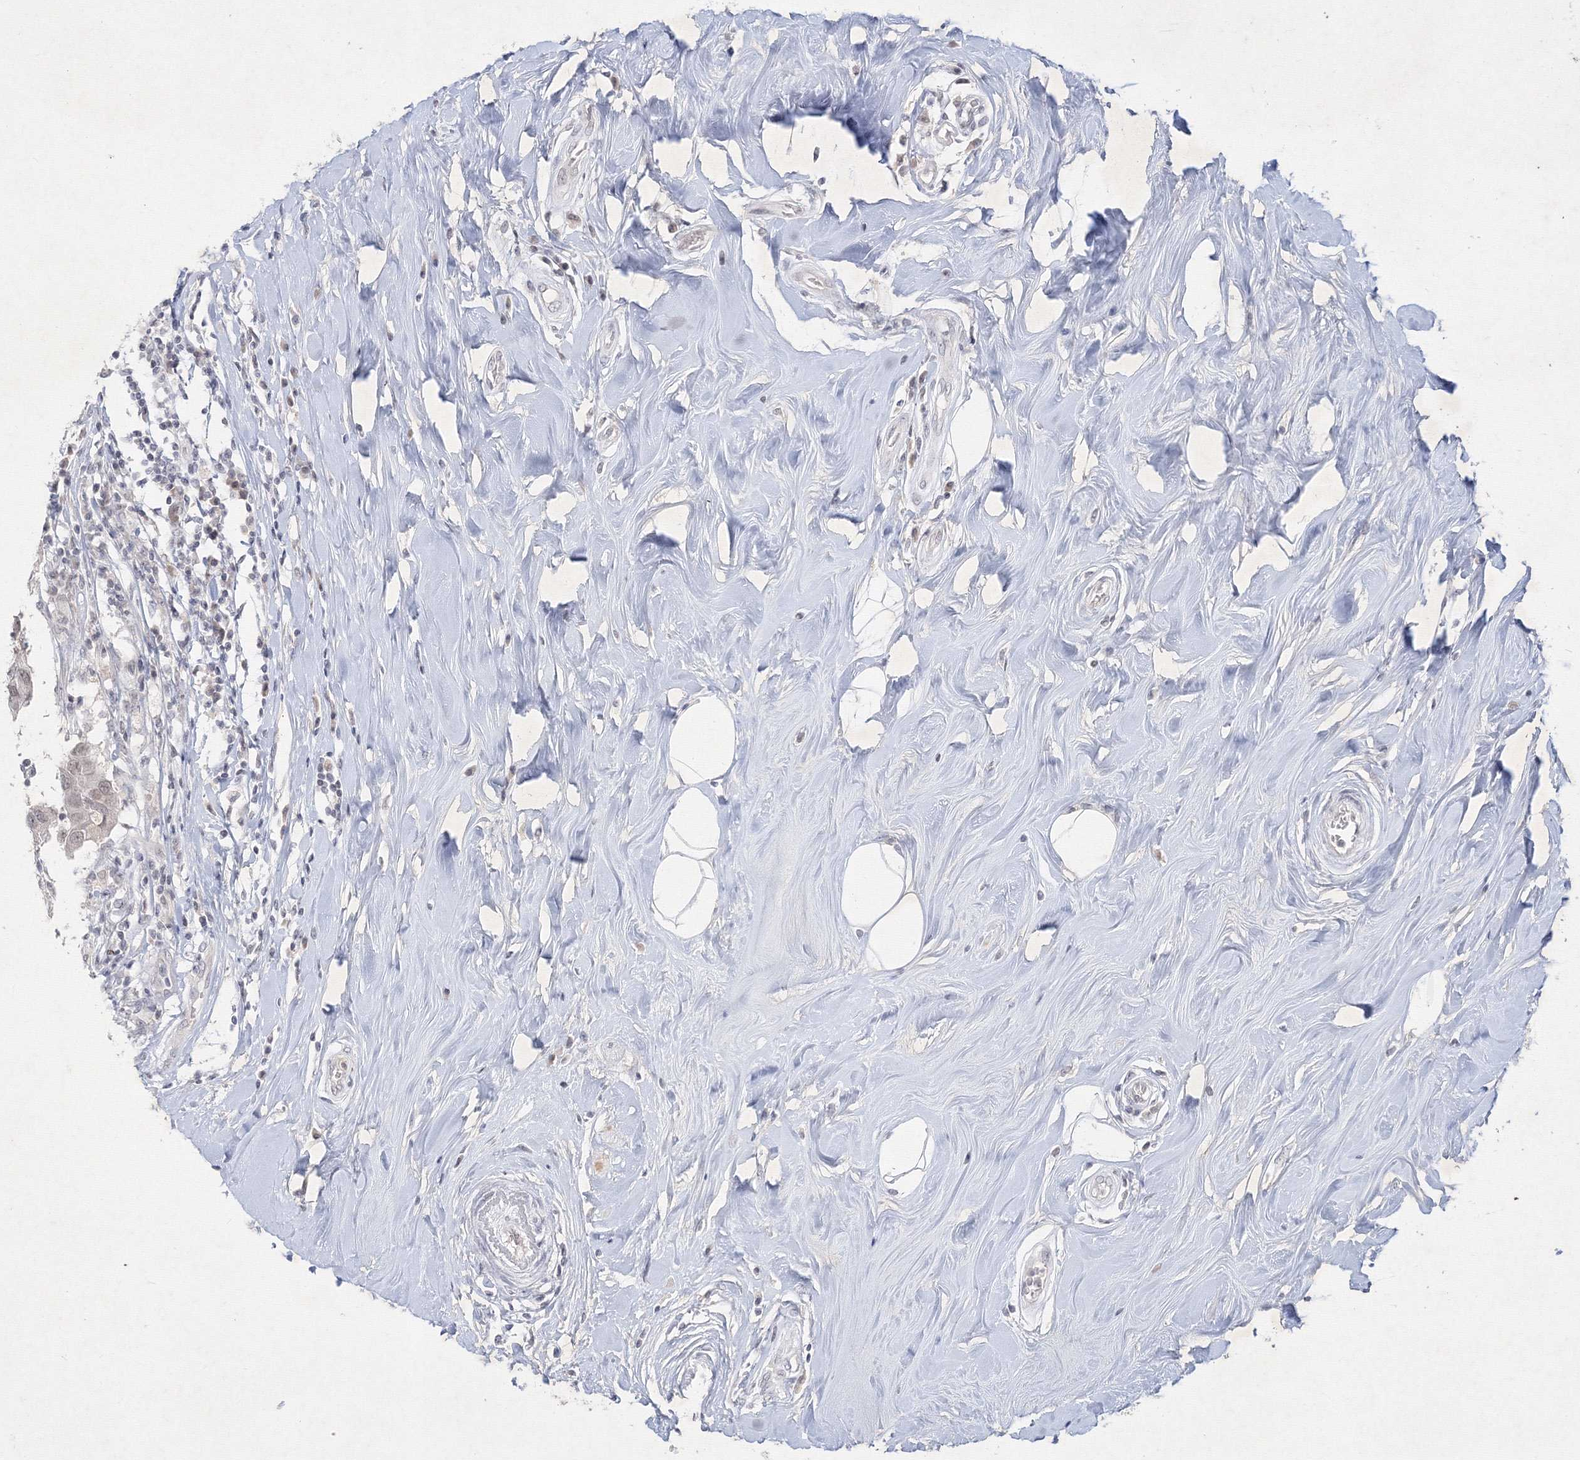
{"staining": {"intensity": "weak", "quantity": "<25%", "location": "nuclear"}, "tissue": "breast cancer", "cell_type": "Tumor cells", "image_type": "cancer", "snomed": [{"axis": "morphology", "description": "Duct carcinoma"}, {"axis": "topography", "description": "Breast"}], "caption": "This is an immunohistochemistry image of breast cancer (intraductal carcinoma). There is no expression in tumor cells.", "gene": "NXPE3", "patient": {"sex": "female", "age": 27}}